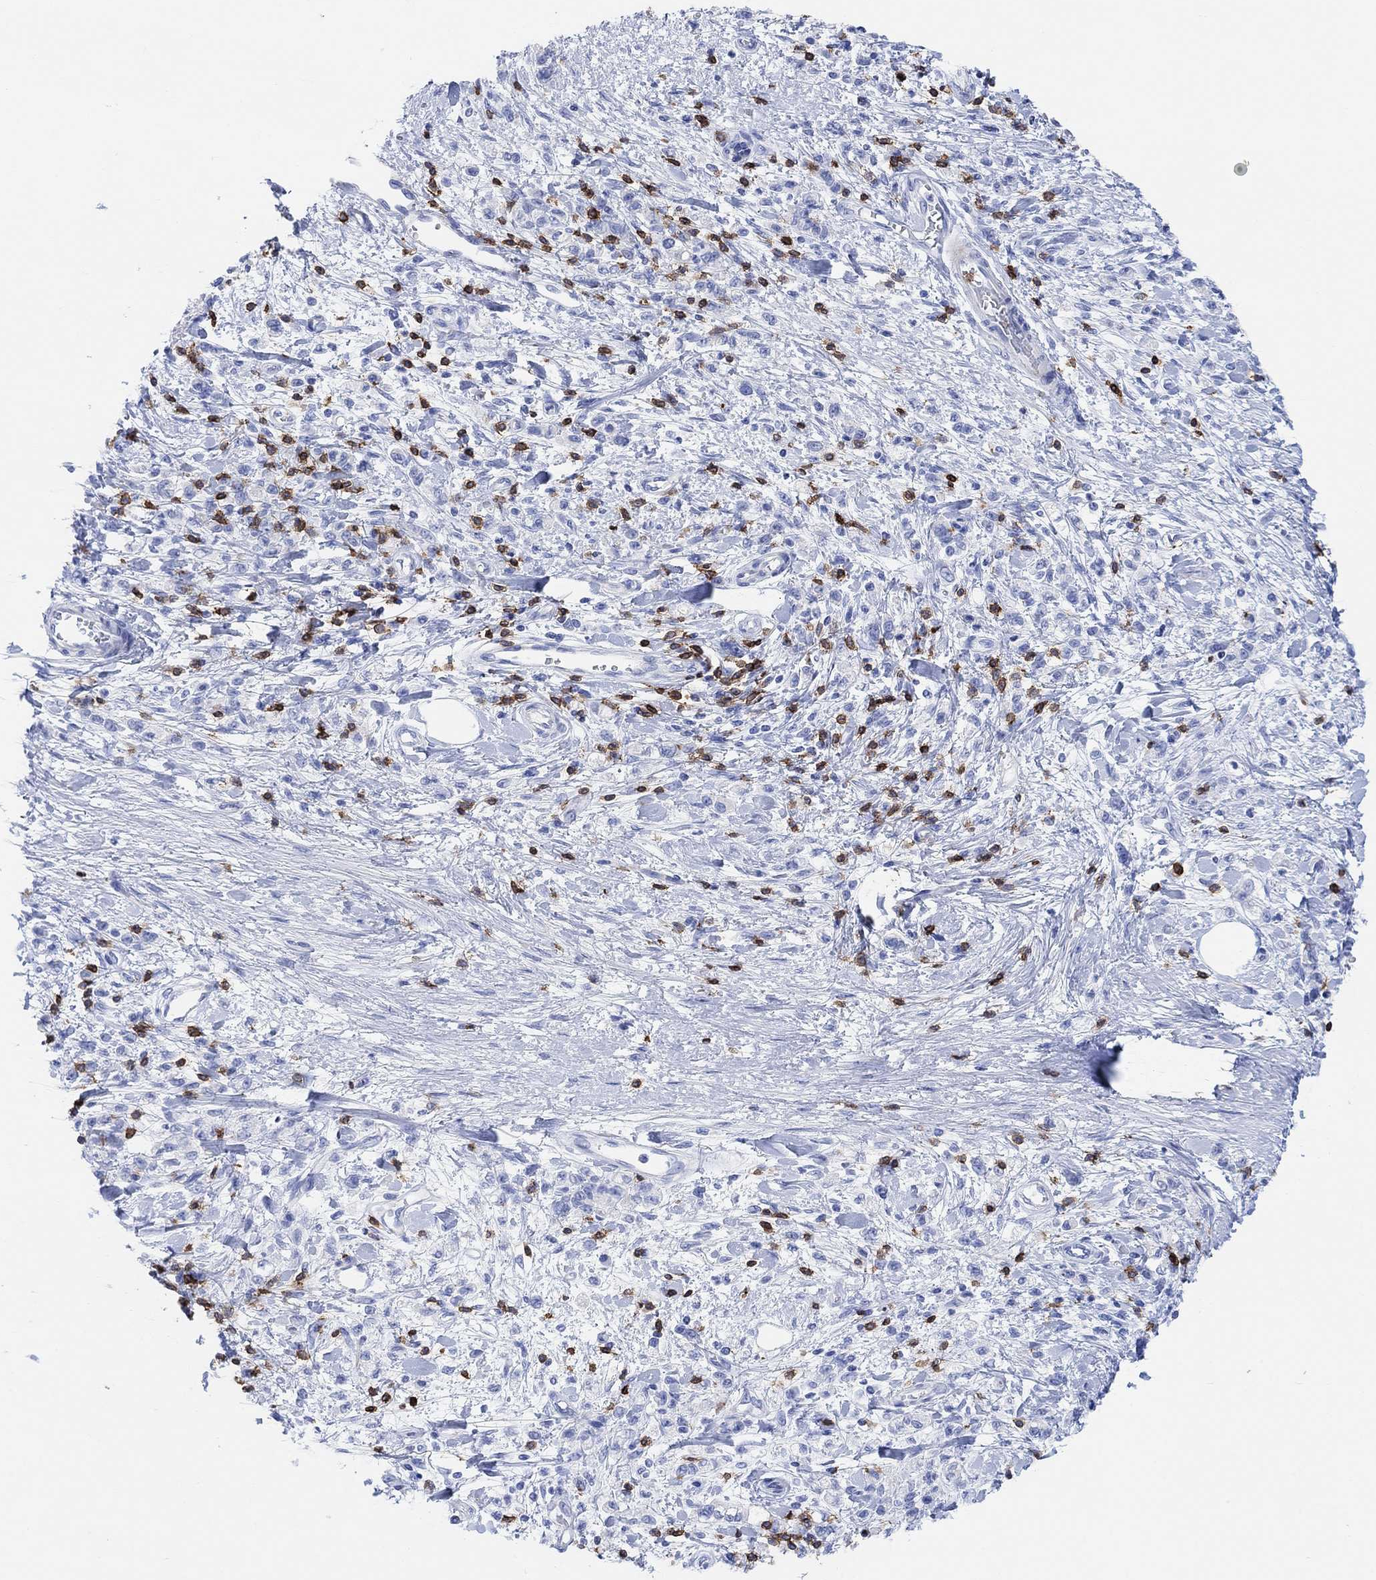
{"staining": {"intensity": "negative", "quantity": "none", "location": "none"}, "tissue": "stomach cancer", "cell_type": "Tumor cells", "image_type": "cancer", "snomed": [{"axis": "morphology", "description": "Adenocarcinoma, NOS"}, {"axis": "topography", "description": "Stomach"}], "caption": "This histopathology image is of stomach cancer stained with IHC to label a protein in brown with the nuclei are counter-stained blue. There is no expression in tumor cells. (DAB (3,3'-diaminobenzidine) immunohistochemistry with hematoxylin counter stain).", "gene": "GPR65", "patient": {"sex": "male", "age": 77}}